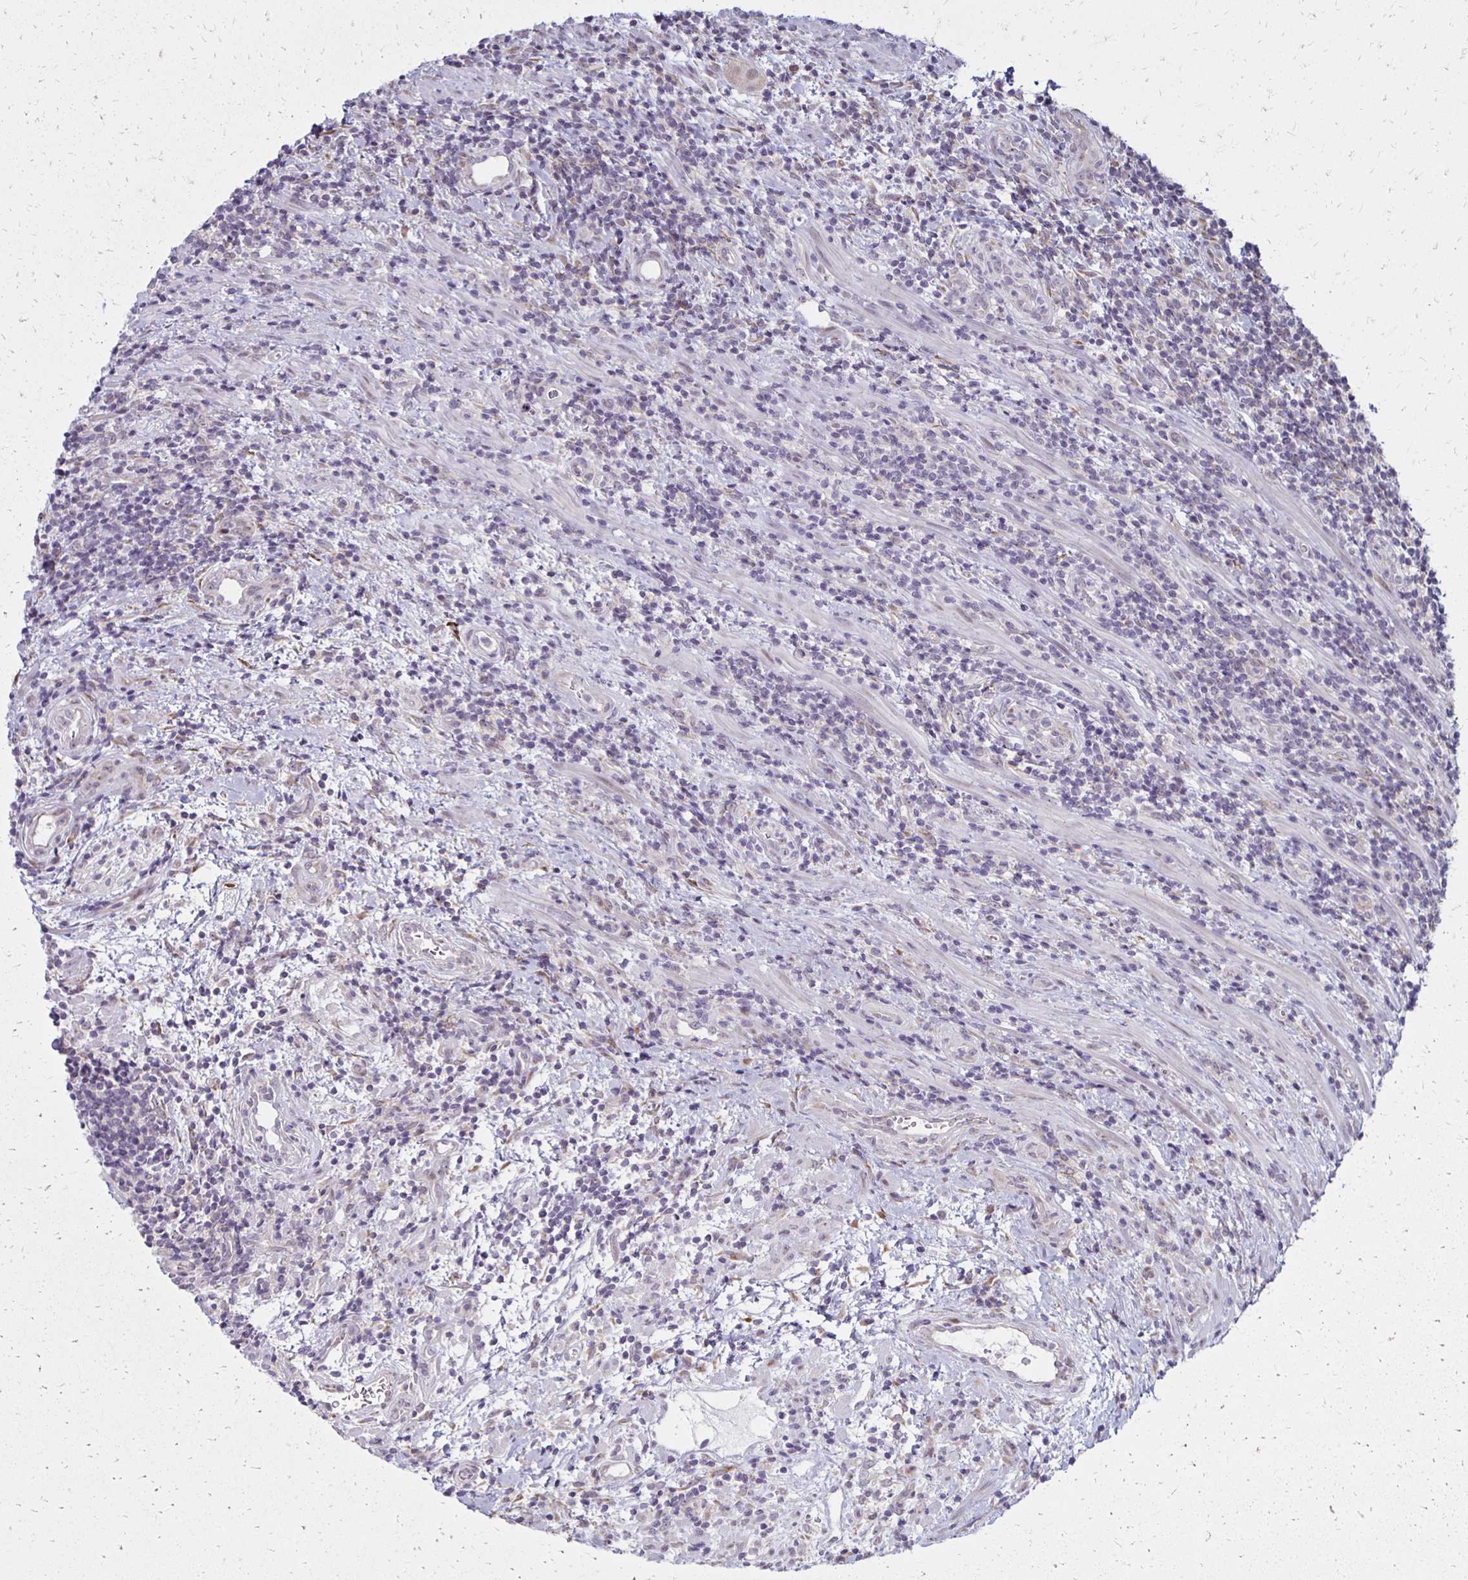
{"staining": {"intensity": "negative", "quantity": "none", "location": "none"}, "tissue": "lymphoma", "cell_type": "Tumor cells", "image_type": "cancer", "snomed": [{"axis": "morphology", "description": "Malignant lymphoma, non-Hodgkin's type, High grade"}, {"axis": "topography", "description": "Small intestine"}], "caption": "There is no significant expression in tumor cells of lymphoma.", "gene": "DAGLA", "patient": {"sex": "female", "age": 56}}